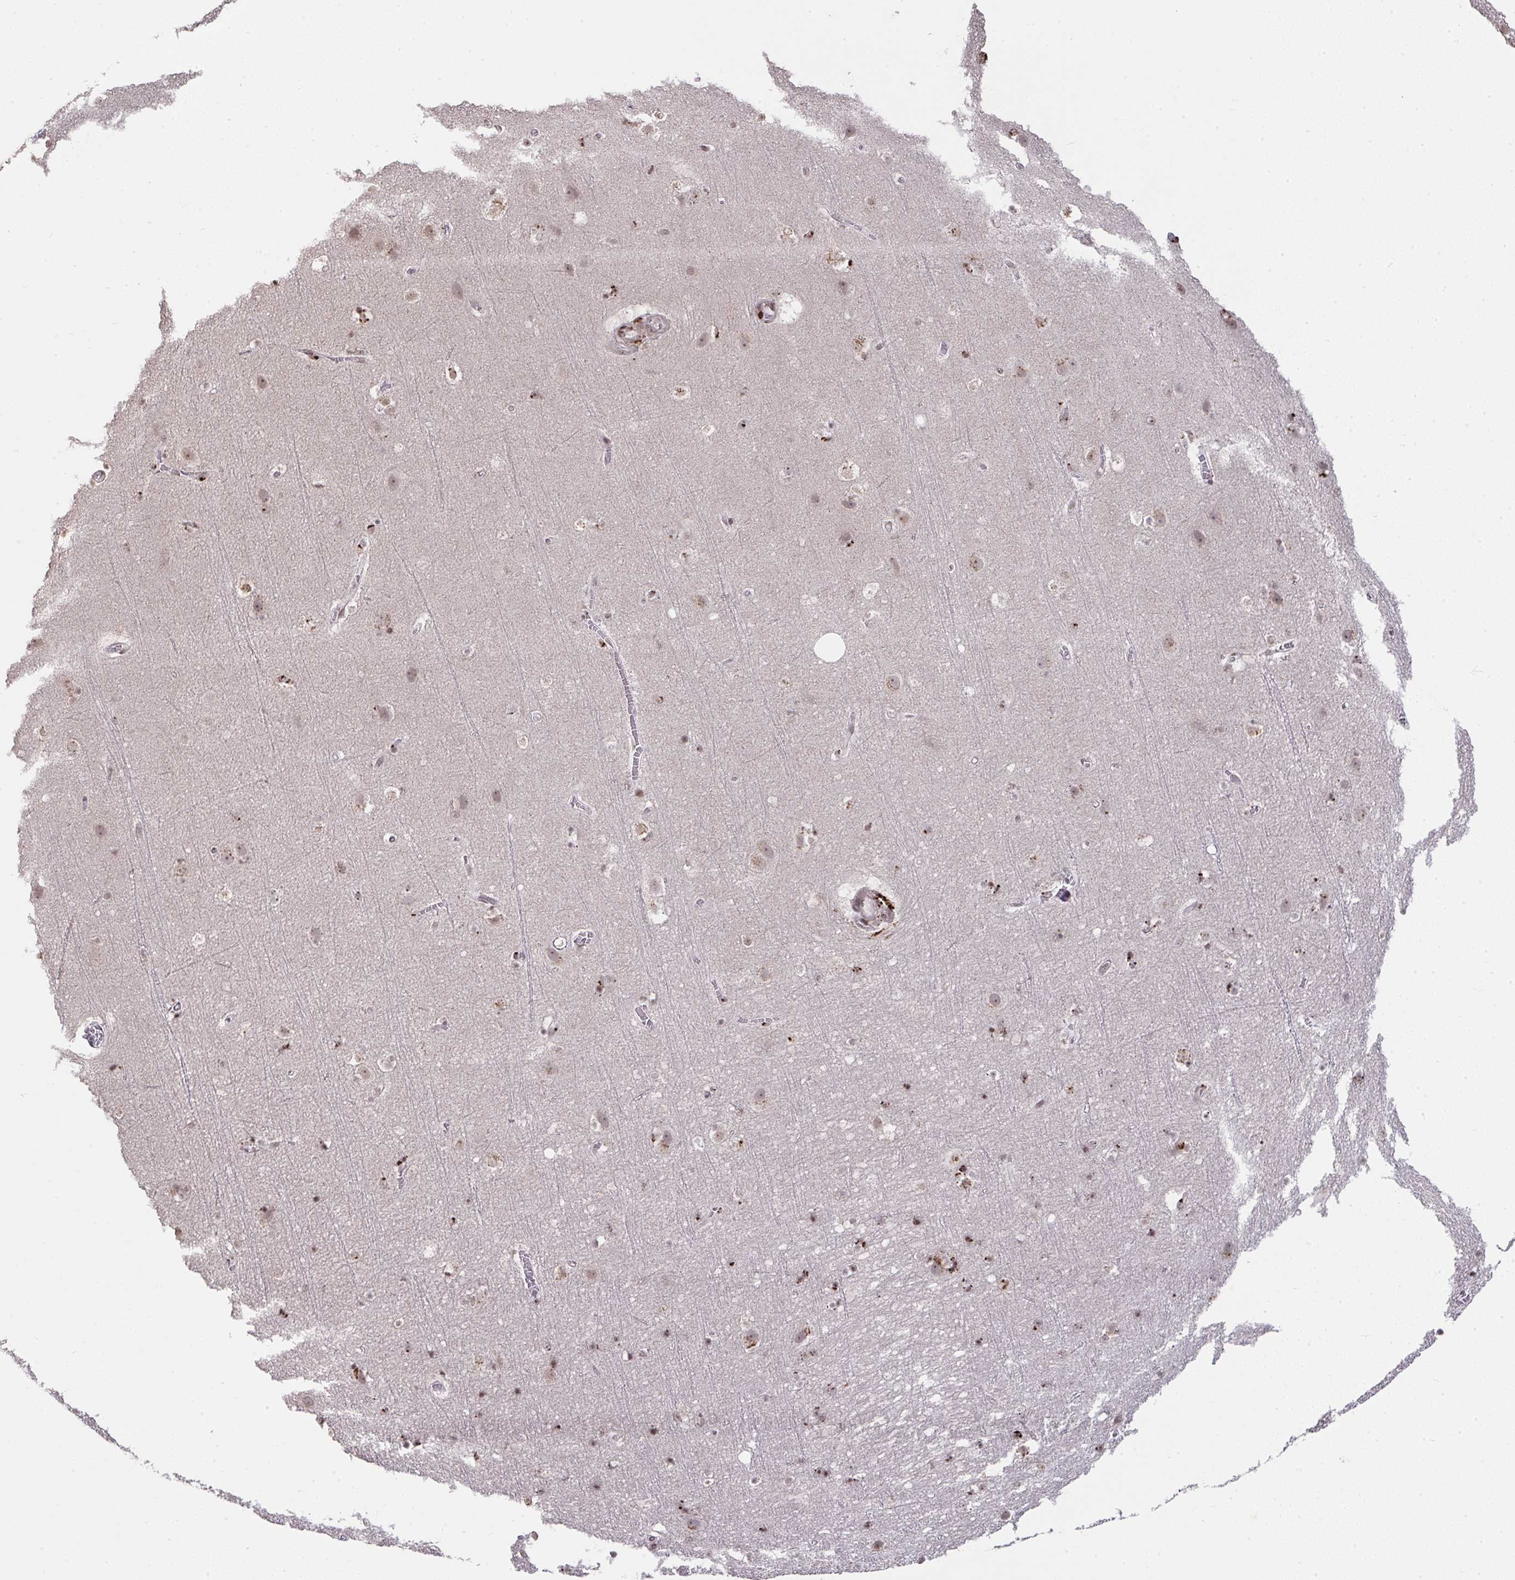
{"staining": {"intensity": "strong", "quantity": "<25%", "location": "cytoplasmic/membranous"}, "tissue": "cerebral cortex", "cell_type": "Endothelial cells", "image_type": "normal", "snomed": [{"axis": "morphology", "description": "Normal tissue, NOS"}, {"axis": "topography", "description": "Cerebral cortex"}], "caption": "The micrograph exhibits a brown stain indicating the presence of a protein in the cytoplasmic/membranous of endothelial cells in cerebral cortex. (brown staining indicates protein expression, while blue staining denotes nuclei).", "gene": "NIP7", "patient": {"sex": "female", "age": 42}}